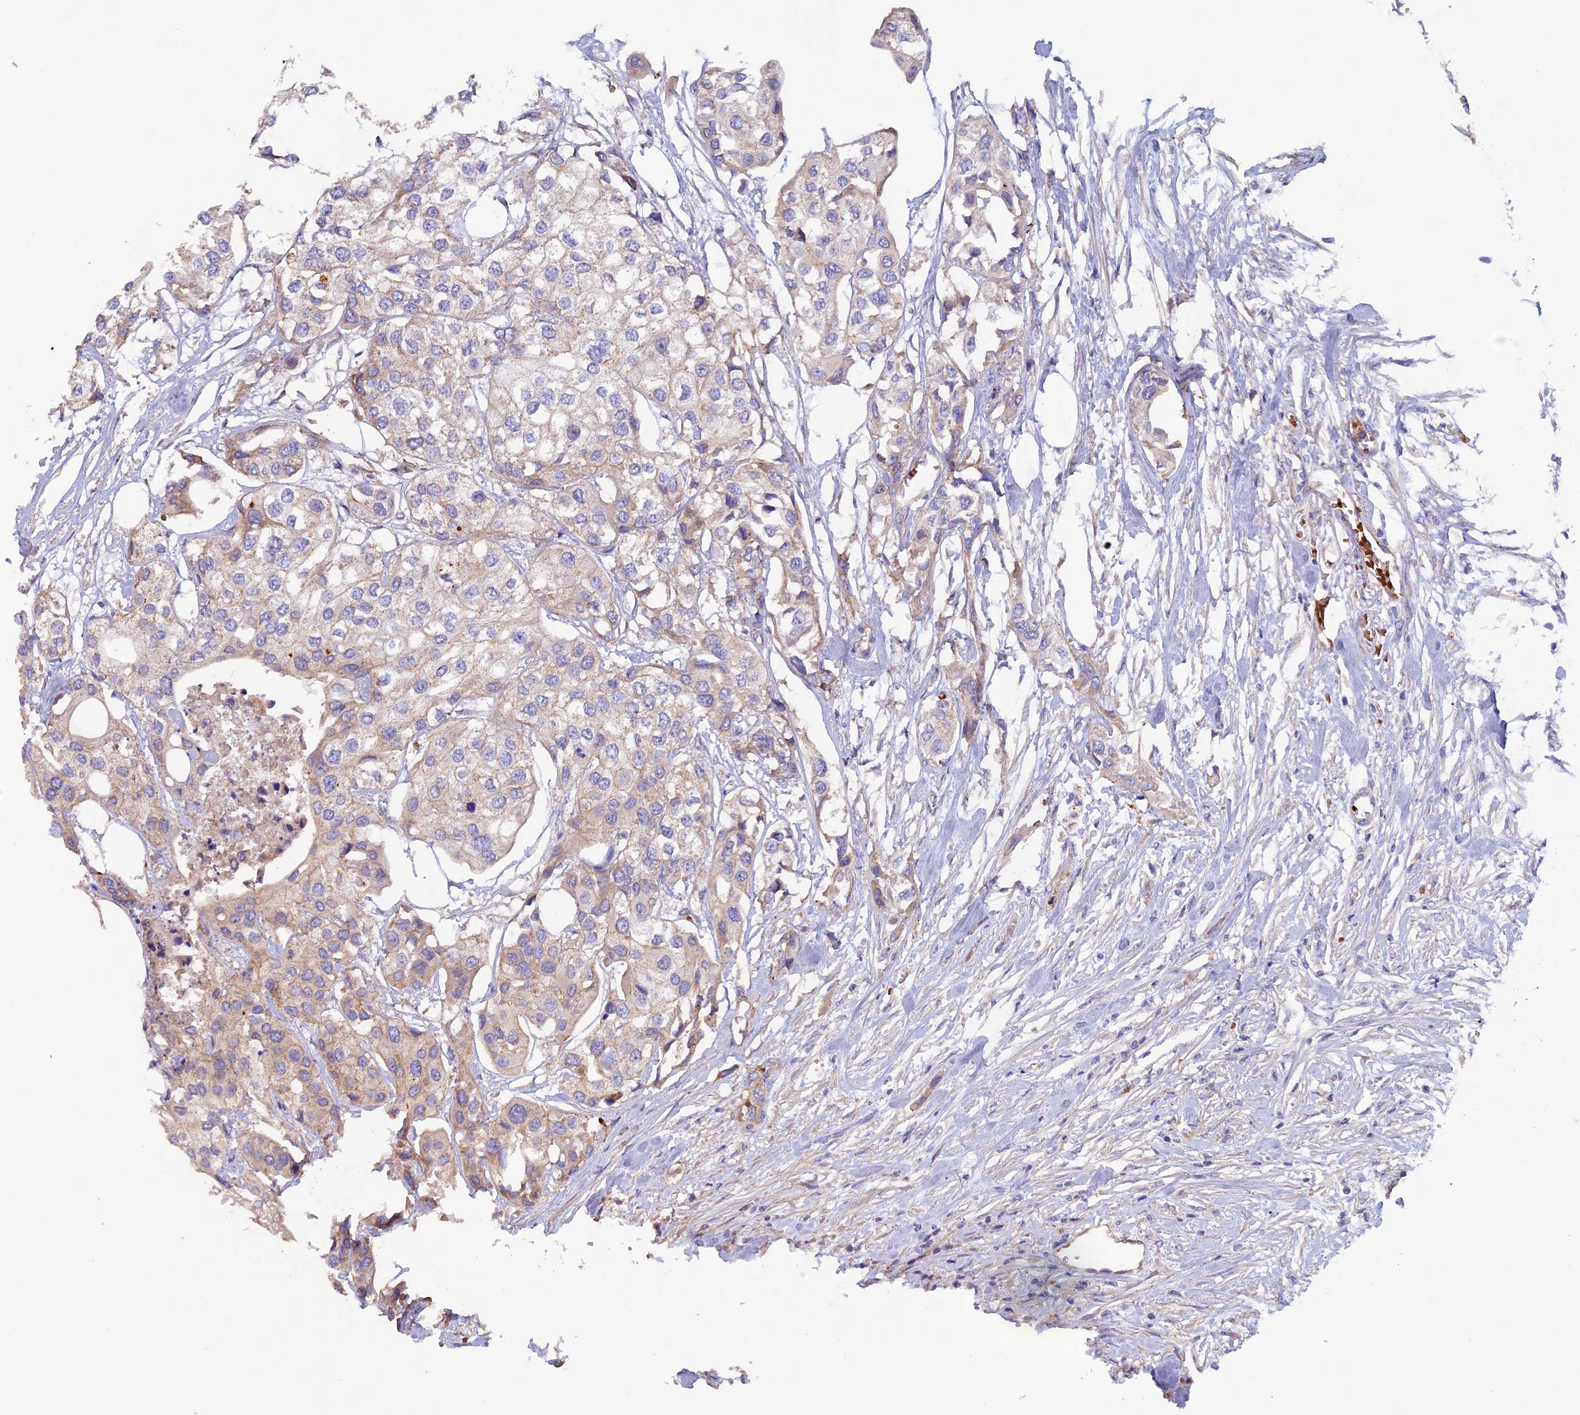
{"staining": {"intensity": "weak", "quantity": "25%-75%", "location": "cytoplasmic/membranous"}, "tissue": "urothelial cancer", "cell_type": "Tumor cells", "image_type": "cancer", "snomed": [{"axis": "morphology", "description": "Urothelial carcinoma, High grade"}, {"axis": "topography", "description": "Urinary bladder"}], "caption": "A histopathology image showing weak cytoplasmic/membranous positivity in about 25%-75% of tumor cells in urothelial cancer, as visualized by brown immunohistochemical staining.", "gene": "DUS3L", "patient": {"sex": "male", "age": 64}}